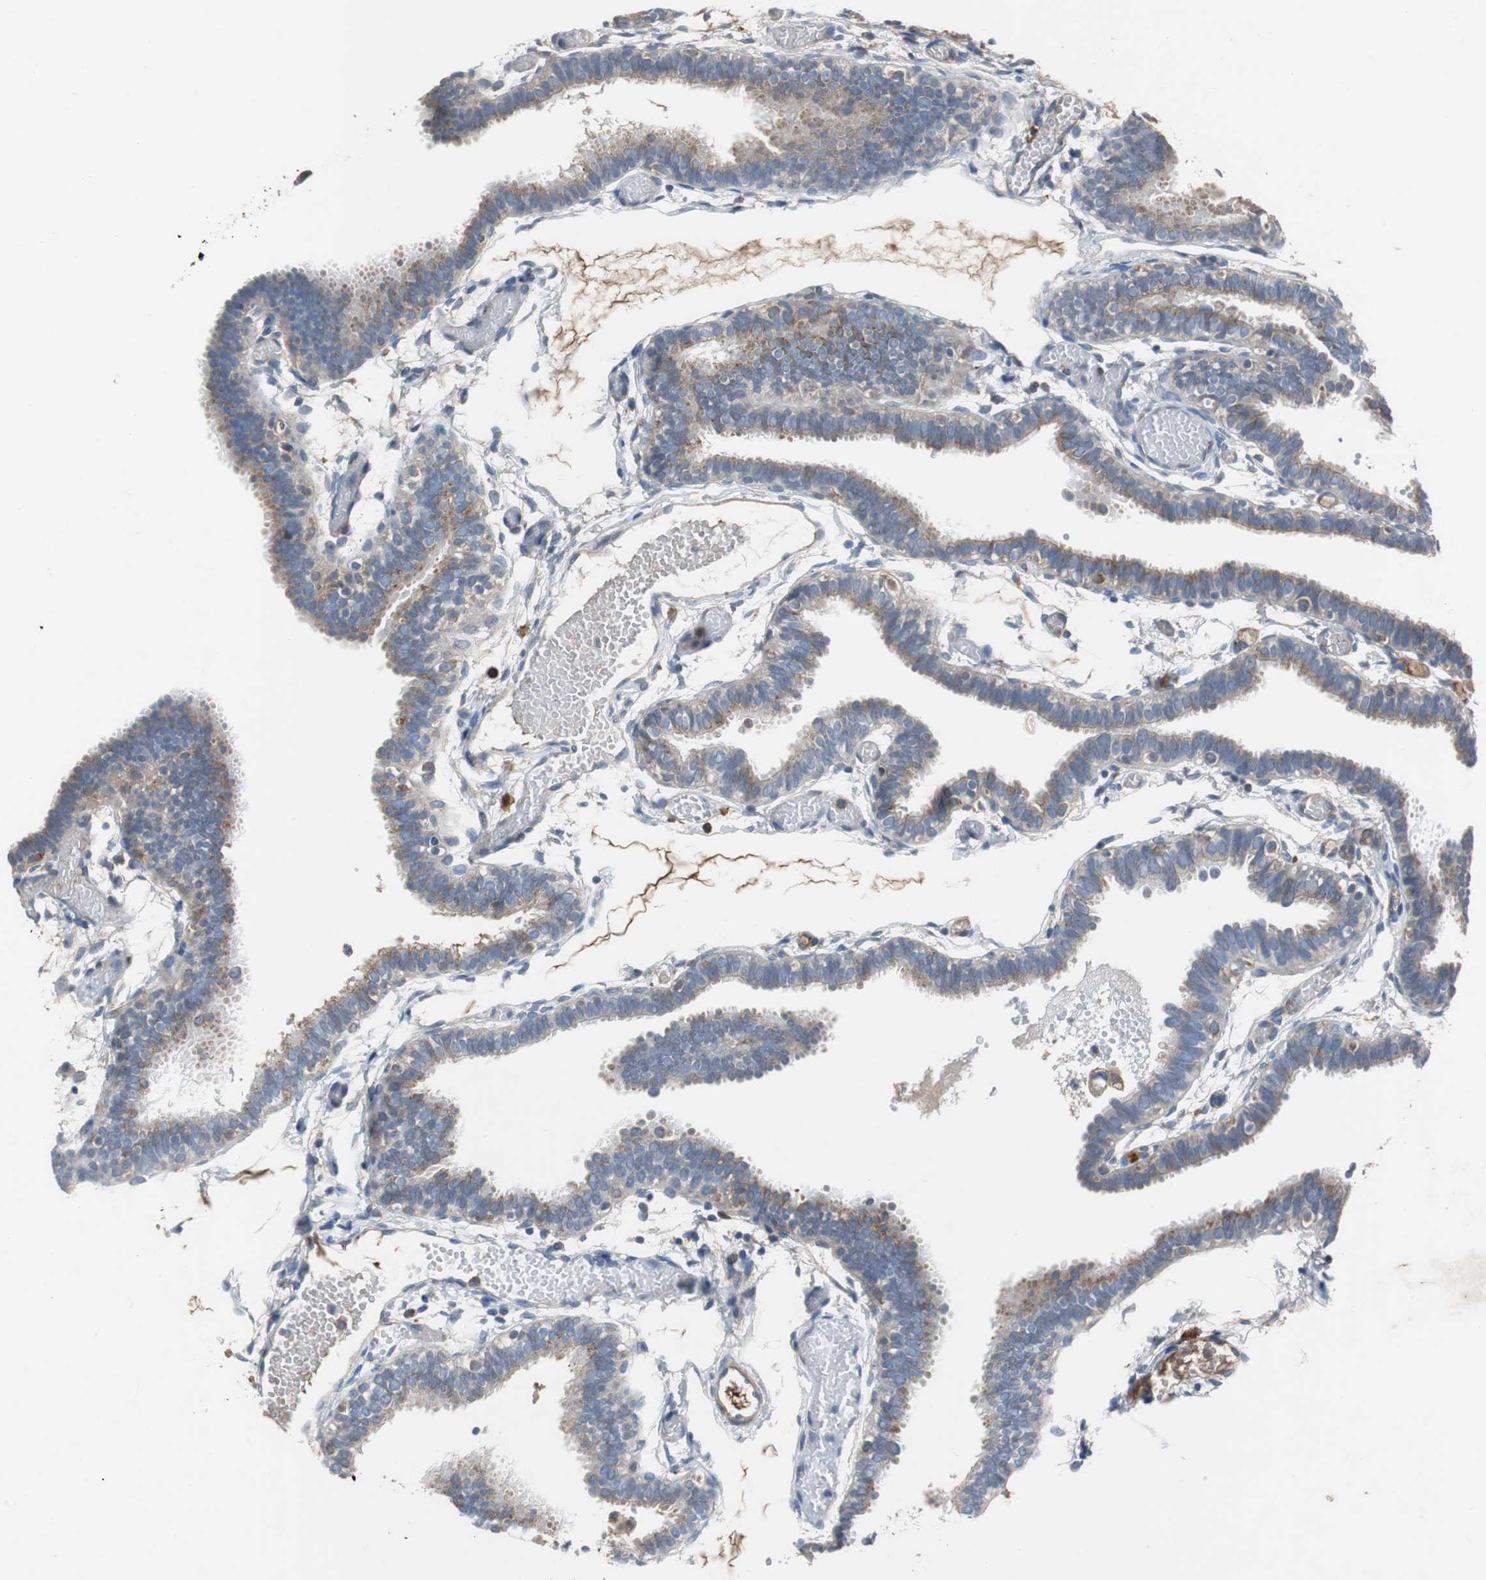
{"staining": {"intensity": "weak", "quantity": "25%-75%", "location": "cytoplasmic/membranous"}, "tissue": "fallopian tube", "cell_type": "Glandular cells", "image_type": "normal", "snomed": [{"axis": "morphology", "description": "Normal tissue, NOS"}, {"axis": "topography", "description": "Fallopian tube"}], "caption": "A high-resolution image shows IHC staining of unremarkable fallopian tube, which displays weak cytoplasmic/membranous staining in about 25%-75% of glandular cells.", "gene": "SORT1", "patient": {"sex": "female", "age": 29}}